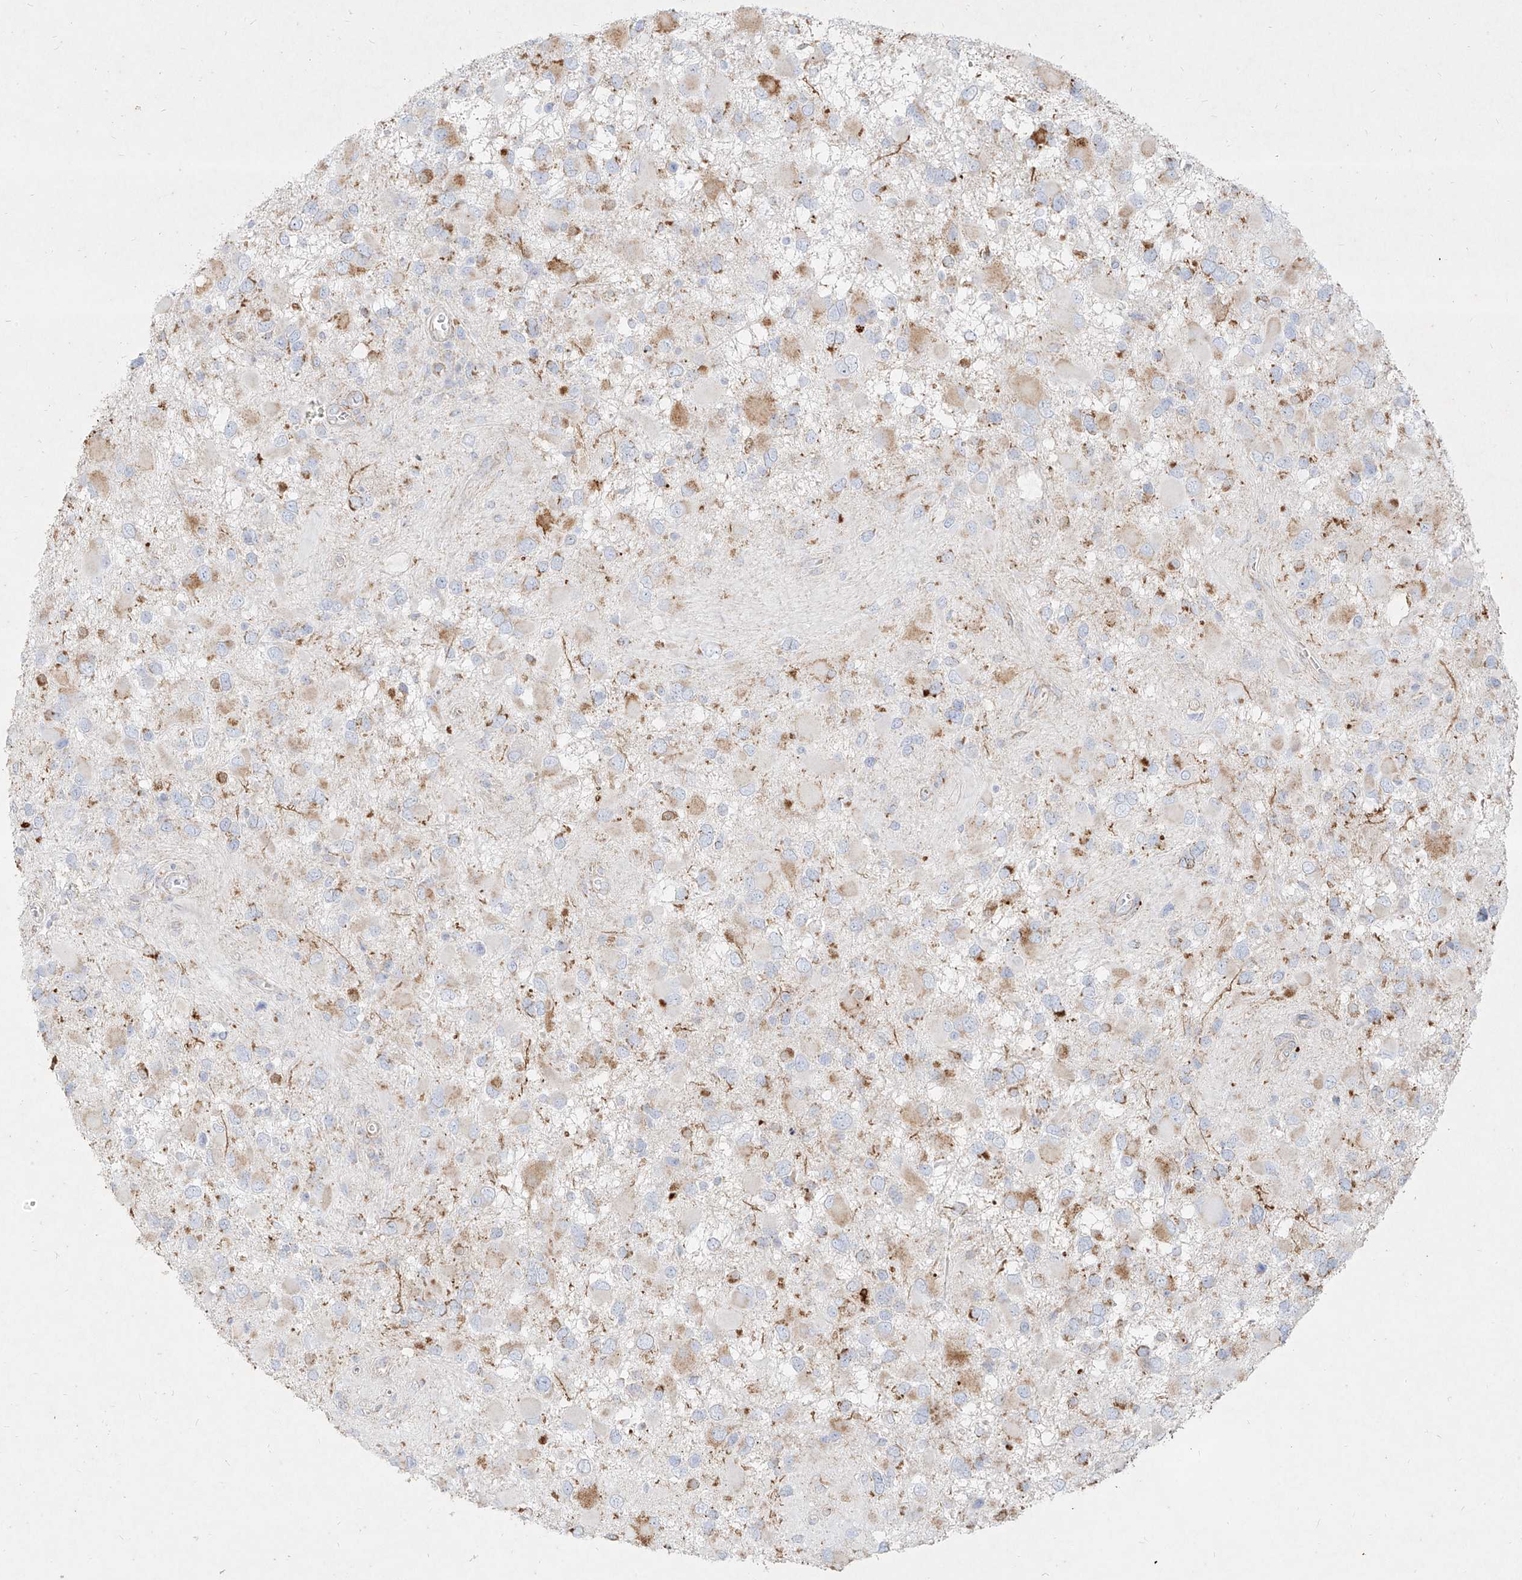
{"staining": {"intensity": "moderate", "quantity": "<25%", "location": "cytoplasmic/membranous"}, "tissue": "glioma", "cell_type": "Tumor cells", "image_type": "cancer", "snomed": [{"axis": "morphology", "description": "Glioma, malignant, High grade"}, {"axis": "topography", "description": "Brain"}], "caption": "The micrograph exhibits immunohistochemical staining of glioma. There is moderate cytoplasmic/membranous staining is seen in about <25% of tumor cells.", "gene": "MTX2", "patient": {"sex": "male", "age": 53}}